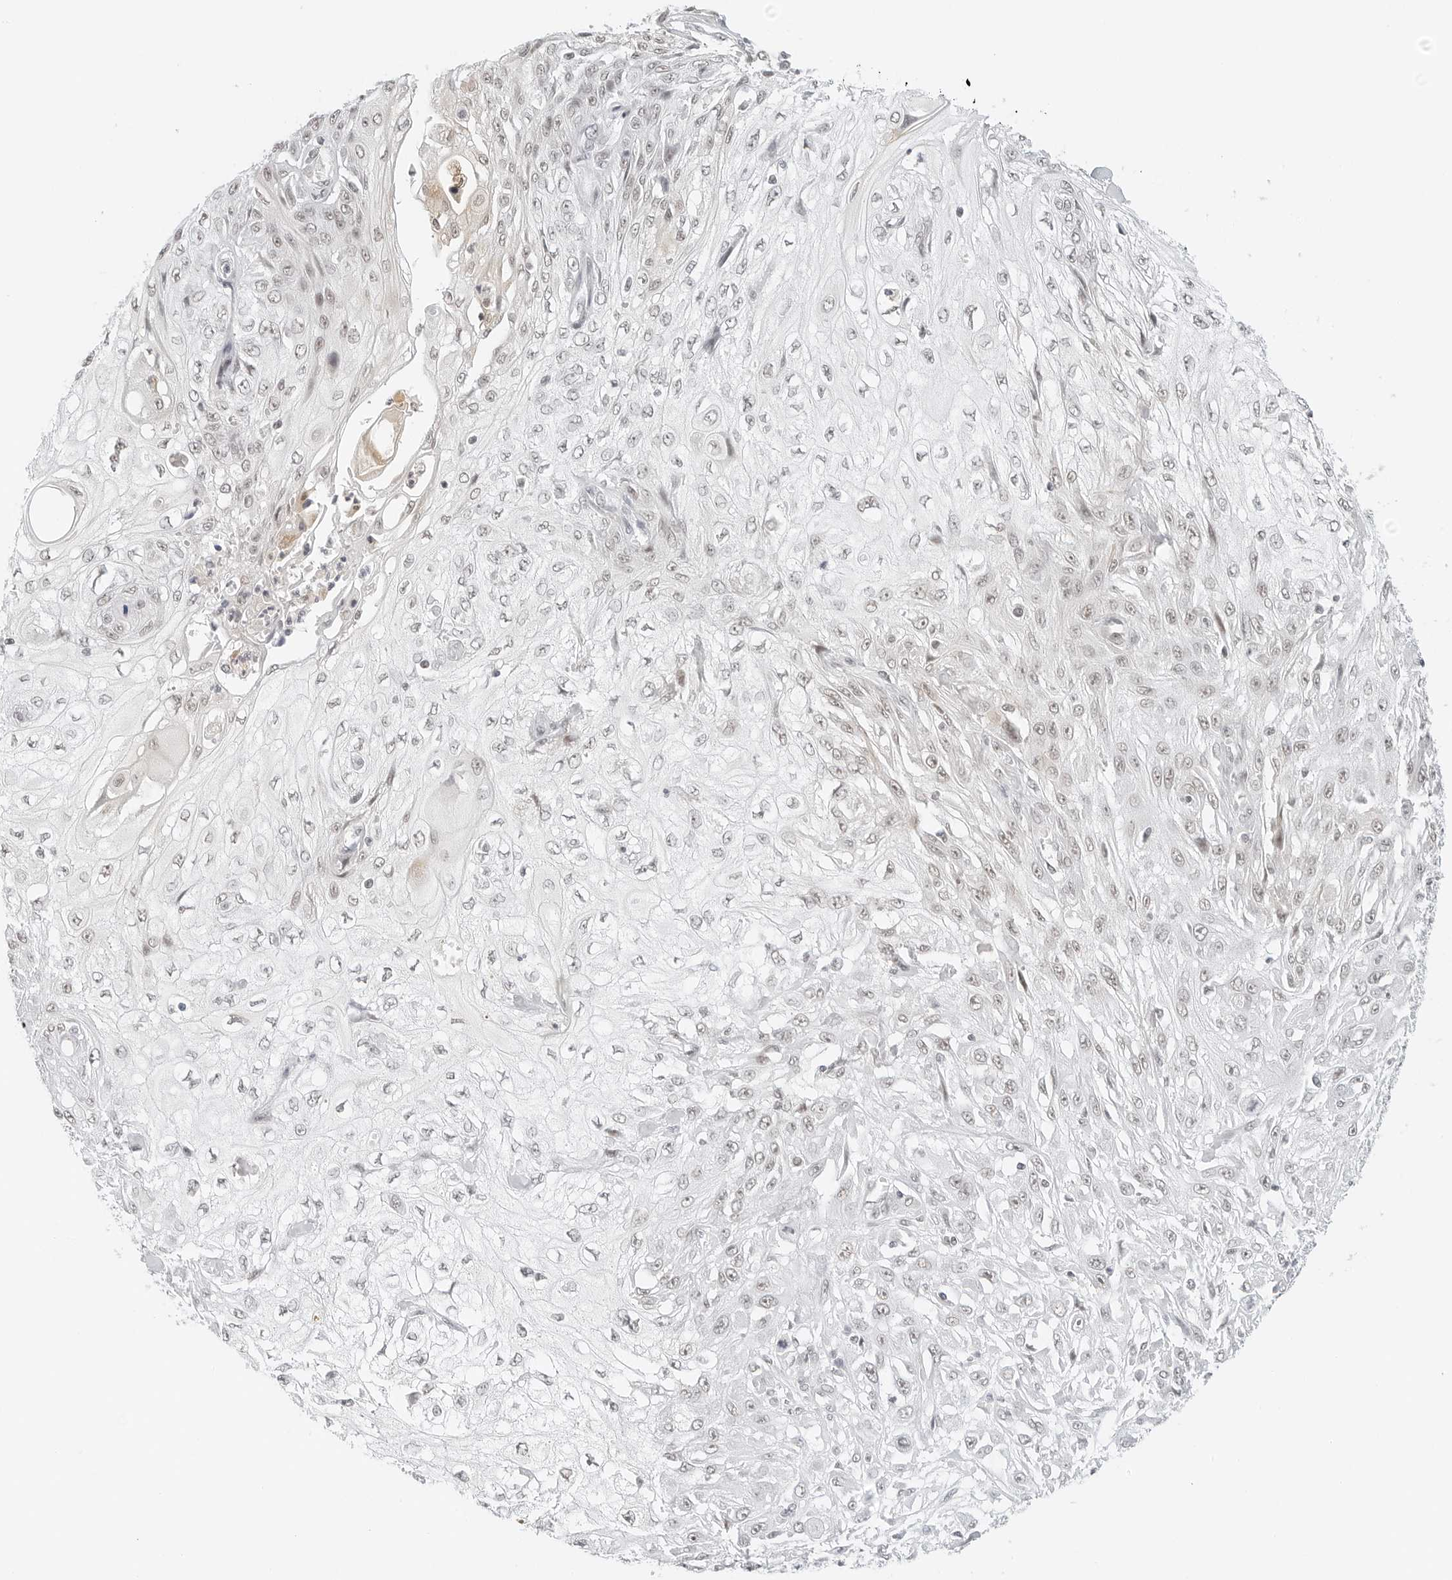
{"staining": {"intensity": "negative", "quantity": "none", "location": "none"}, "tissue": "skin cancer", "cell_type": "Tumor cells", "image_type": "cancer", "snomed": [{"axis": "morphology", "description": "Squamous cell carcinoma, NOS"}, {"axis": "morphology", "description": "Squamous cell carcinoma, metastatic, NOS"}, {"axis": "topography", "description": "Skin"}, {"axis": "topography", "description": "Lymph node"}], "caption": "Immunohistochemistry of skin cancer displays no expression in tumor cells.", "gene": "NEO1", "patient": {"sex": "male", "age": 75}}